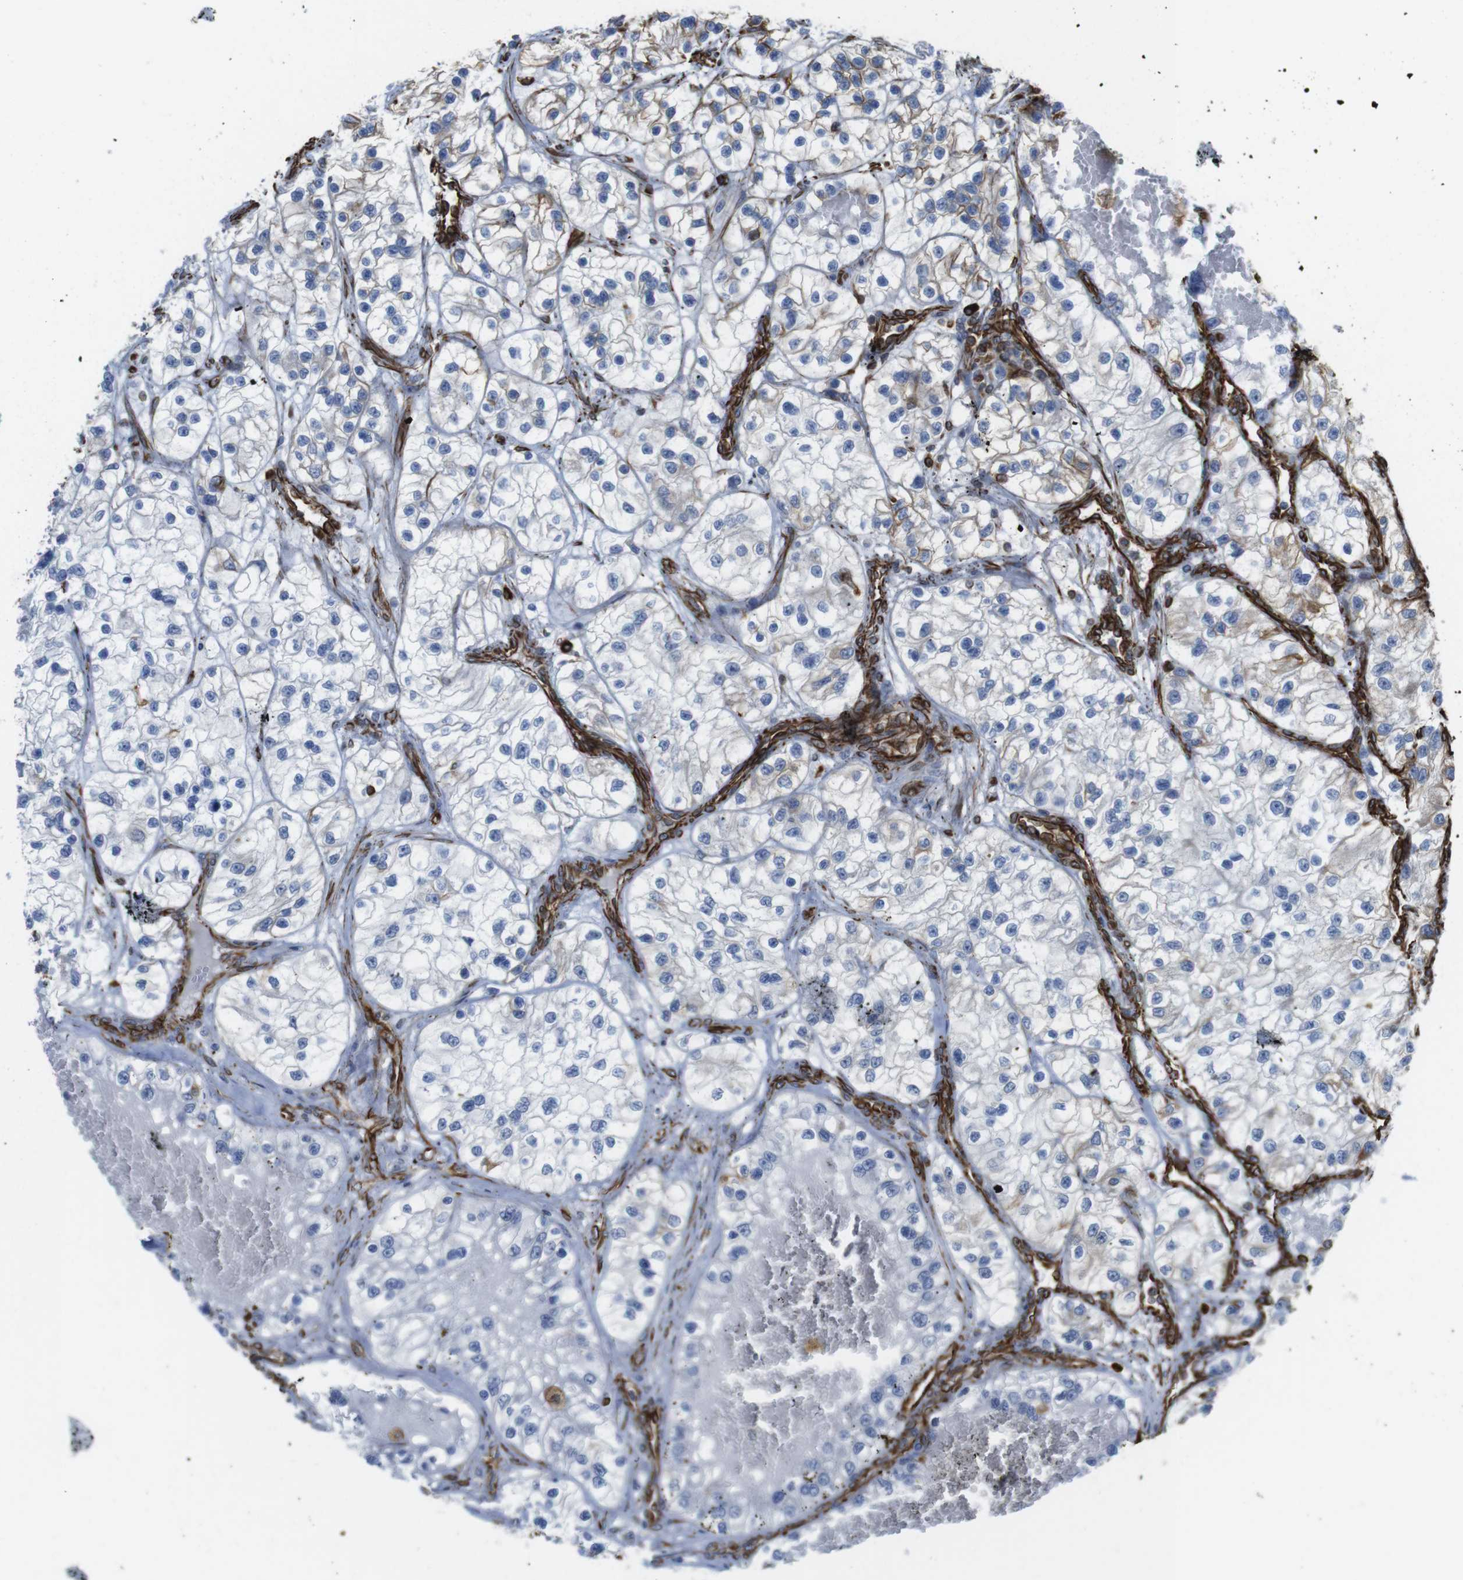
{"staining": {"intensity": "moderate", "quantity": "25%-75%", "location": "cytoplasmic/membranous"}, "tissue": "renal cancer", "cell_type": "Tumor cells", "image_type": "cancer", "snomed": [{"axis": "morphology", "description": "Adenocarcinoma, NOS"}, {"axis": "topography", "description": "Kidney"}], "caption": "Human renal cancer (adenocarcinoma) stained with a protein marker displays moderate staining in tumor cells.", "gene": "RALGPS1", "patient": {"sex": "female", "age": 57}}